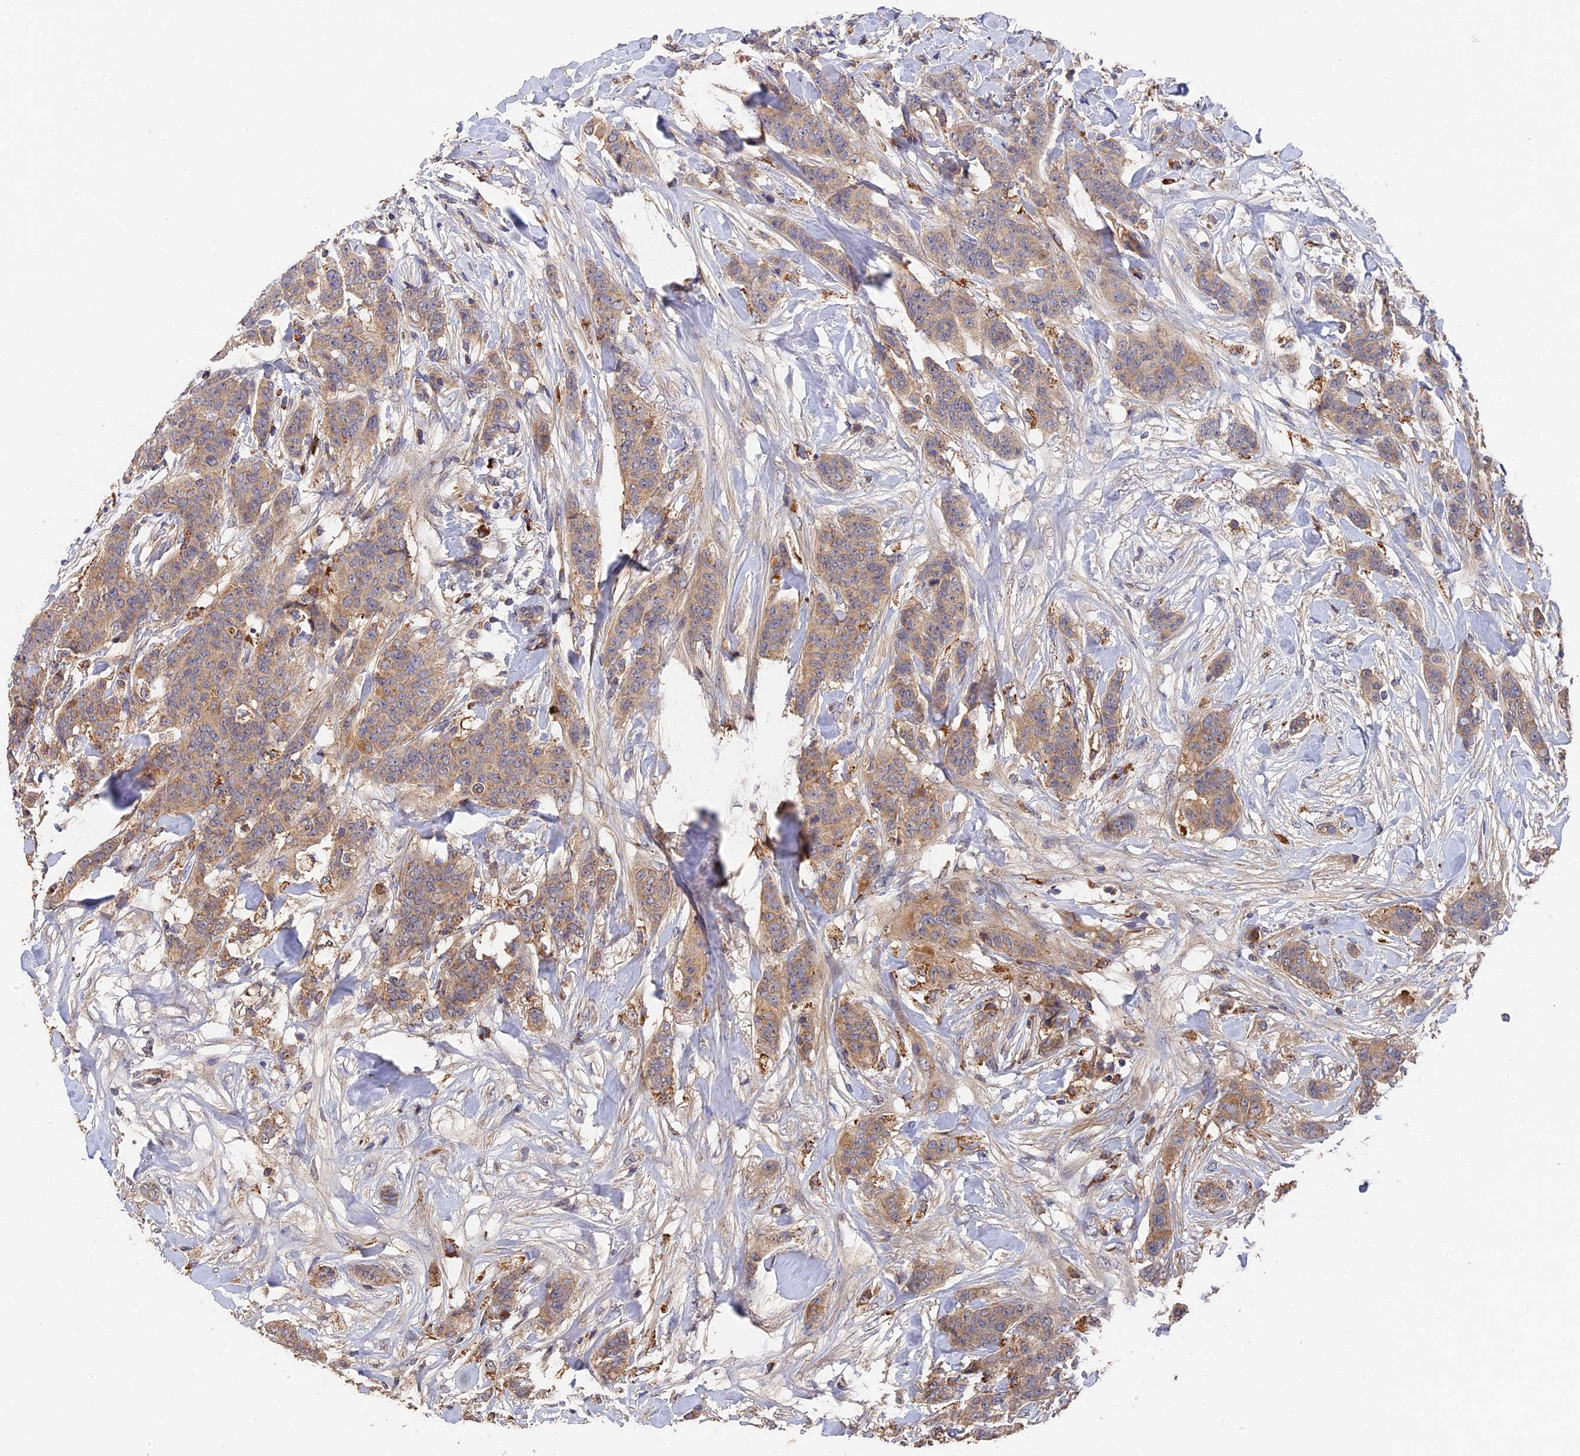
{"staining": {"intensity": "weak", "quantity": ">75%", "location": "cytoplasmic/membranous"}, "tissue": "breast cancer", "cell_type": "Tumor cells", "image_type": "cancer", "snomed": [{"axis": "morphology", "description": "Duct carcinoma"}, {"axis": "topography", "description": "Breast"}], "caption": "Immunohistochemistry histopathology image of neoplastic tissue: intraductal carcinoma (breast) stained using immunohistochemistry (IHC) reveals low levels of weak protein expression localized specifically in the cytoplasmic/membranous of tumor cells, appearing as a cytoplasmic/membranous brown color.", "gene": "DHRS11", "patient": {"sex": "female", "age": 40}}